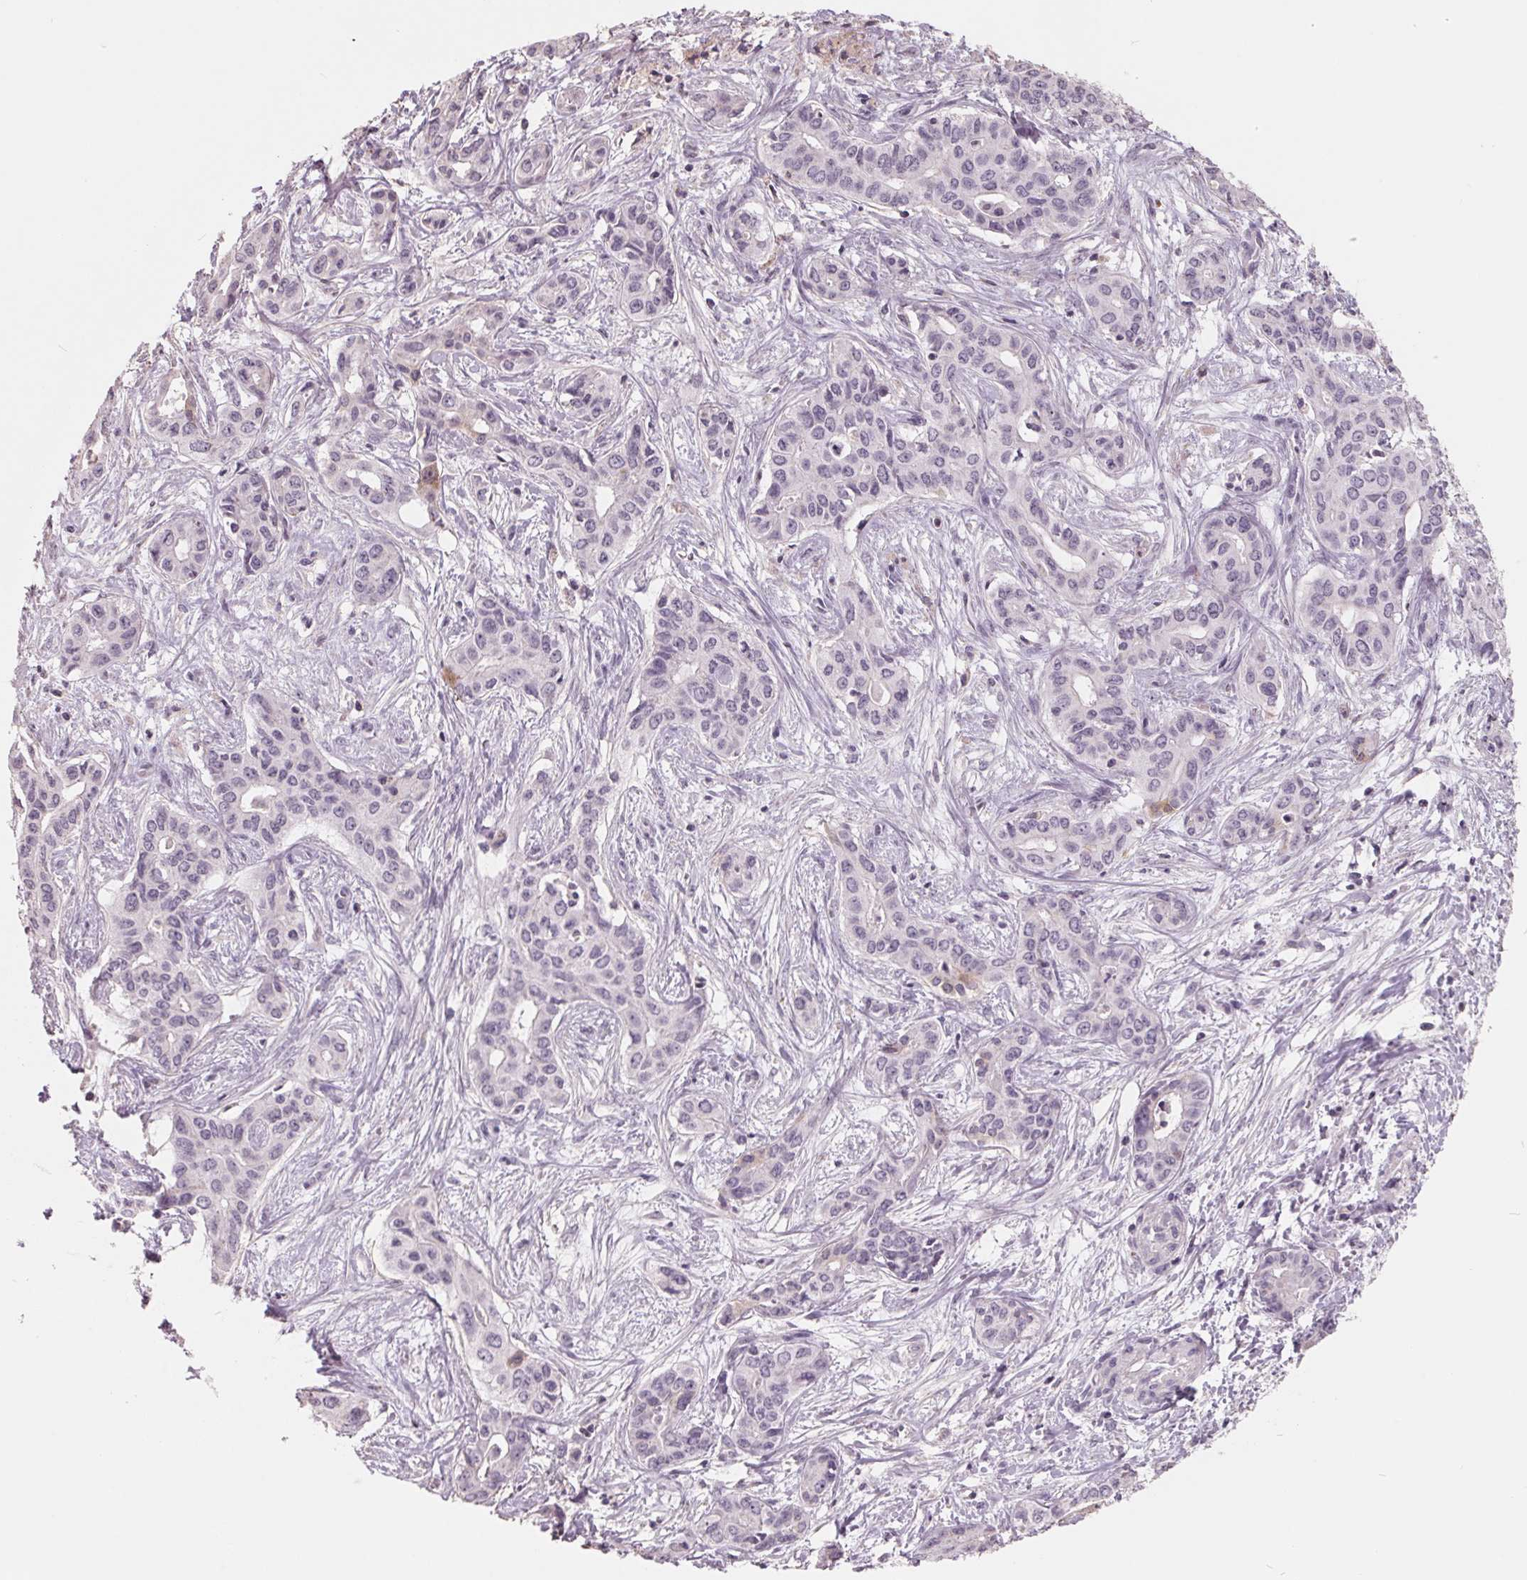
{"staining": {"intensity": "weak", "quantity": "<25%", "location": "cytoplasmic/membranous"}, "tissue": "liver cancer", "cell_type": "Tumor cells", "image_type": "cancer", "snomed": [{"axis": "morphology", "description": "Cholangiocarcinoma"}, {"axis": "topography", "description": "Liver"}], "caption": "DAB immunohistochemical staining of human liver cholangiocarcinoma demonstrates no significant expression in tumor cells.", "gene": "FTCD", "patient": {"sex": "female", "age": 65}}